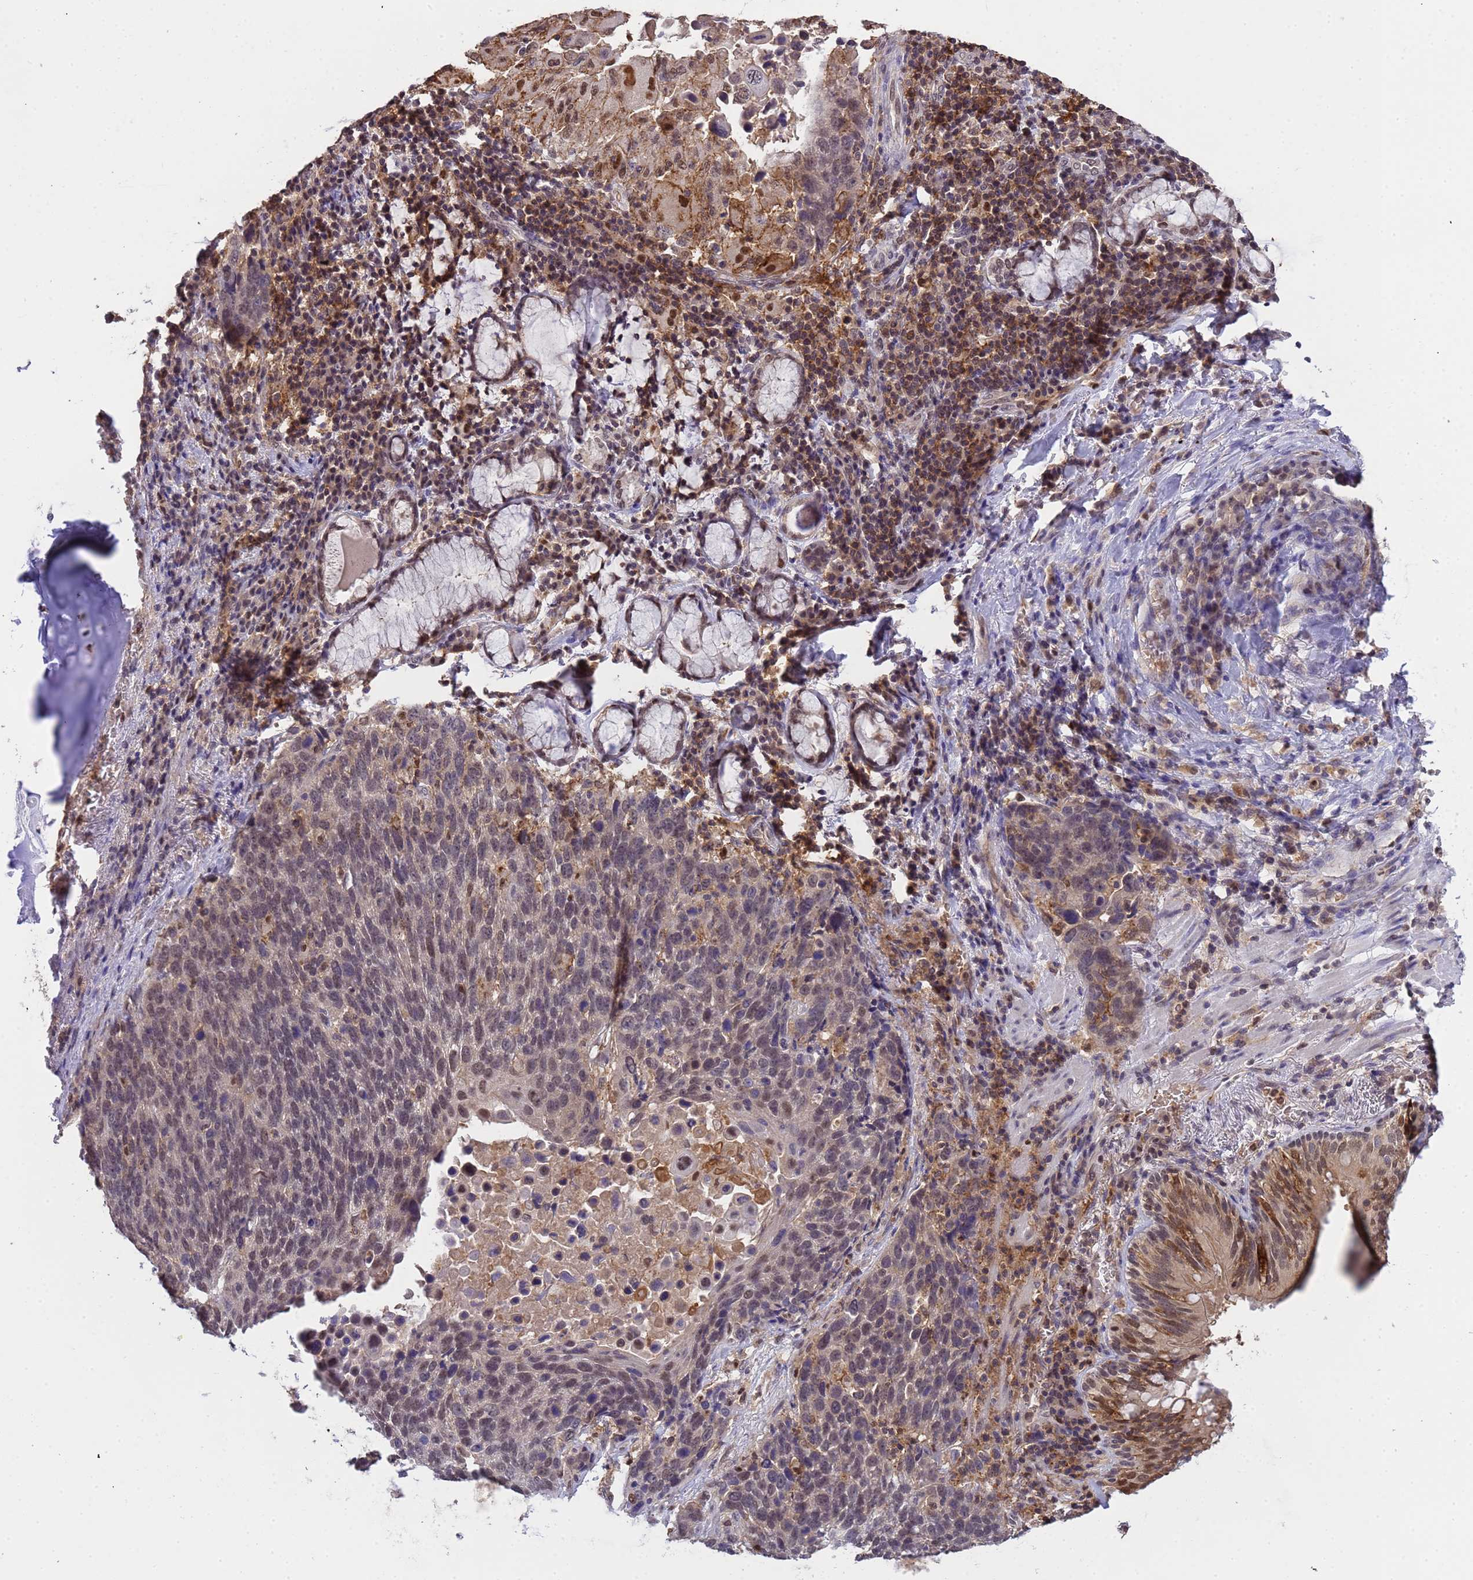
{"staining": {"intensity": "moderate", "quantity": "<25%", "location": "nuclear"}, "tissue": "lung cancer", "cell_type": "Tumor cells", "image_type": "cancer", "snomed": [{"axis": "morphology", "description": "Squamous cell carcinoma, NOS"}, {"axis": "topography", "description": "Lung"}], "caption": "Squamous cell carcinoma (lung) tissue shows moderate nuclear positivity in approximately <25% of tumor cells", "gene": "CD53", "patient": {"sex": "male", "age": 66}}